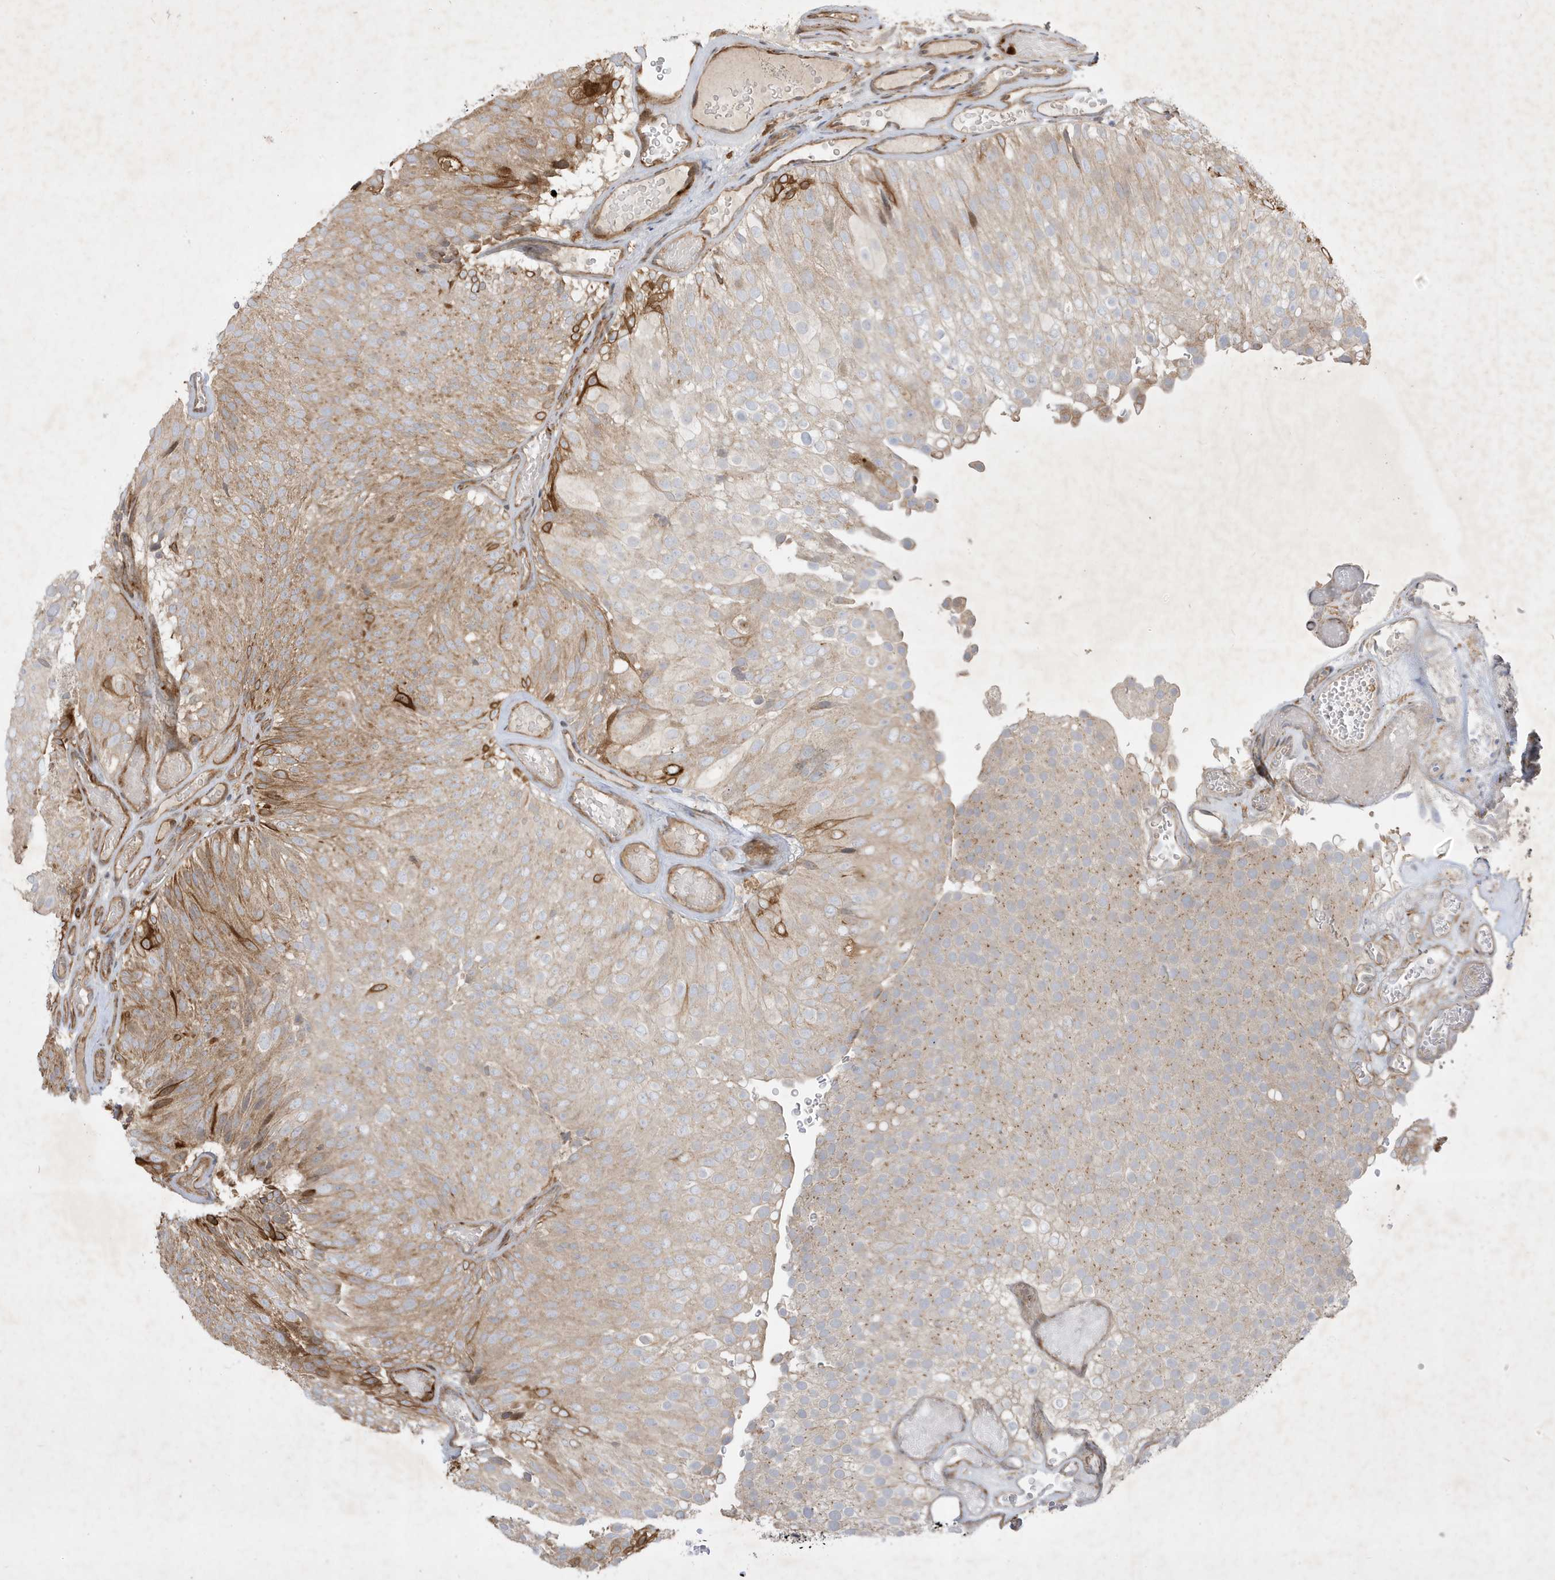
{"staining": {"intensity": "strong", "quantity": "<25%", "location": "cytoplasmic/membranous"}, "tissue": "urothelial cancer", "cell_type": "Tumor cells", "image_type": "cancer", "snomed": [{"axis": "morphology", "description": "Urothelial carcinoma, Low grade"}, {"axis": "topography", "description": "Urinary bladder"}], "caption": "A high-resolution histopathology image shows IHC staining of urothelial cancer, which displays strong cytoplasmic/membranous staining in about <25% of tumor cells. Using DAB (brown) and hematoxylin (blue) stains, captured at high magnification using brightfield microscopy.", "gene": "IFT57", "patient": {"sex": "male", "age": 78}}